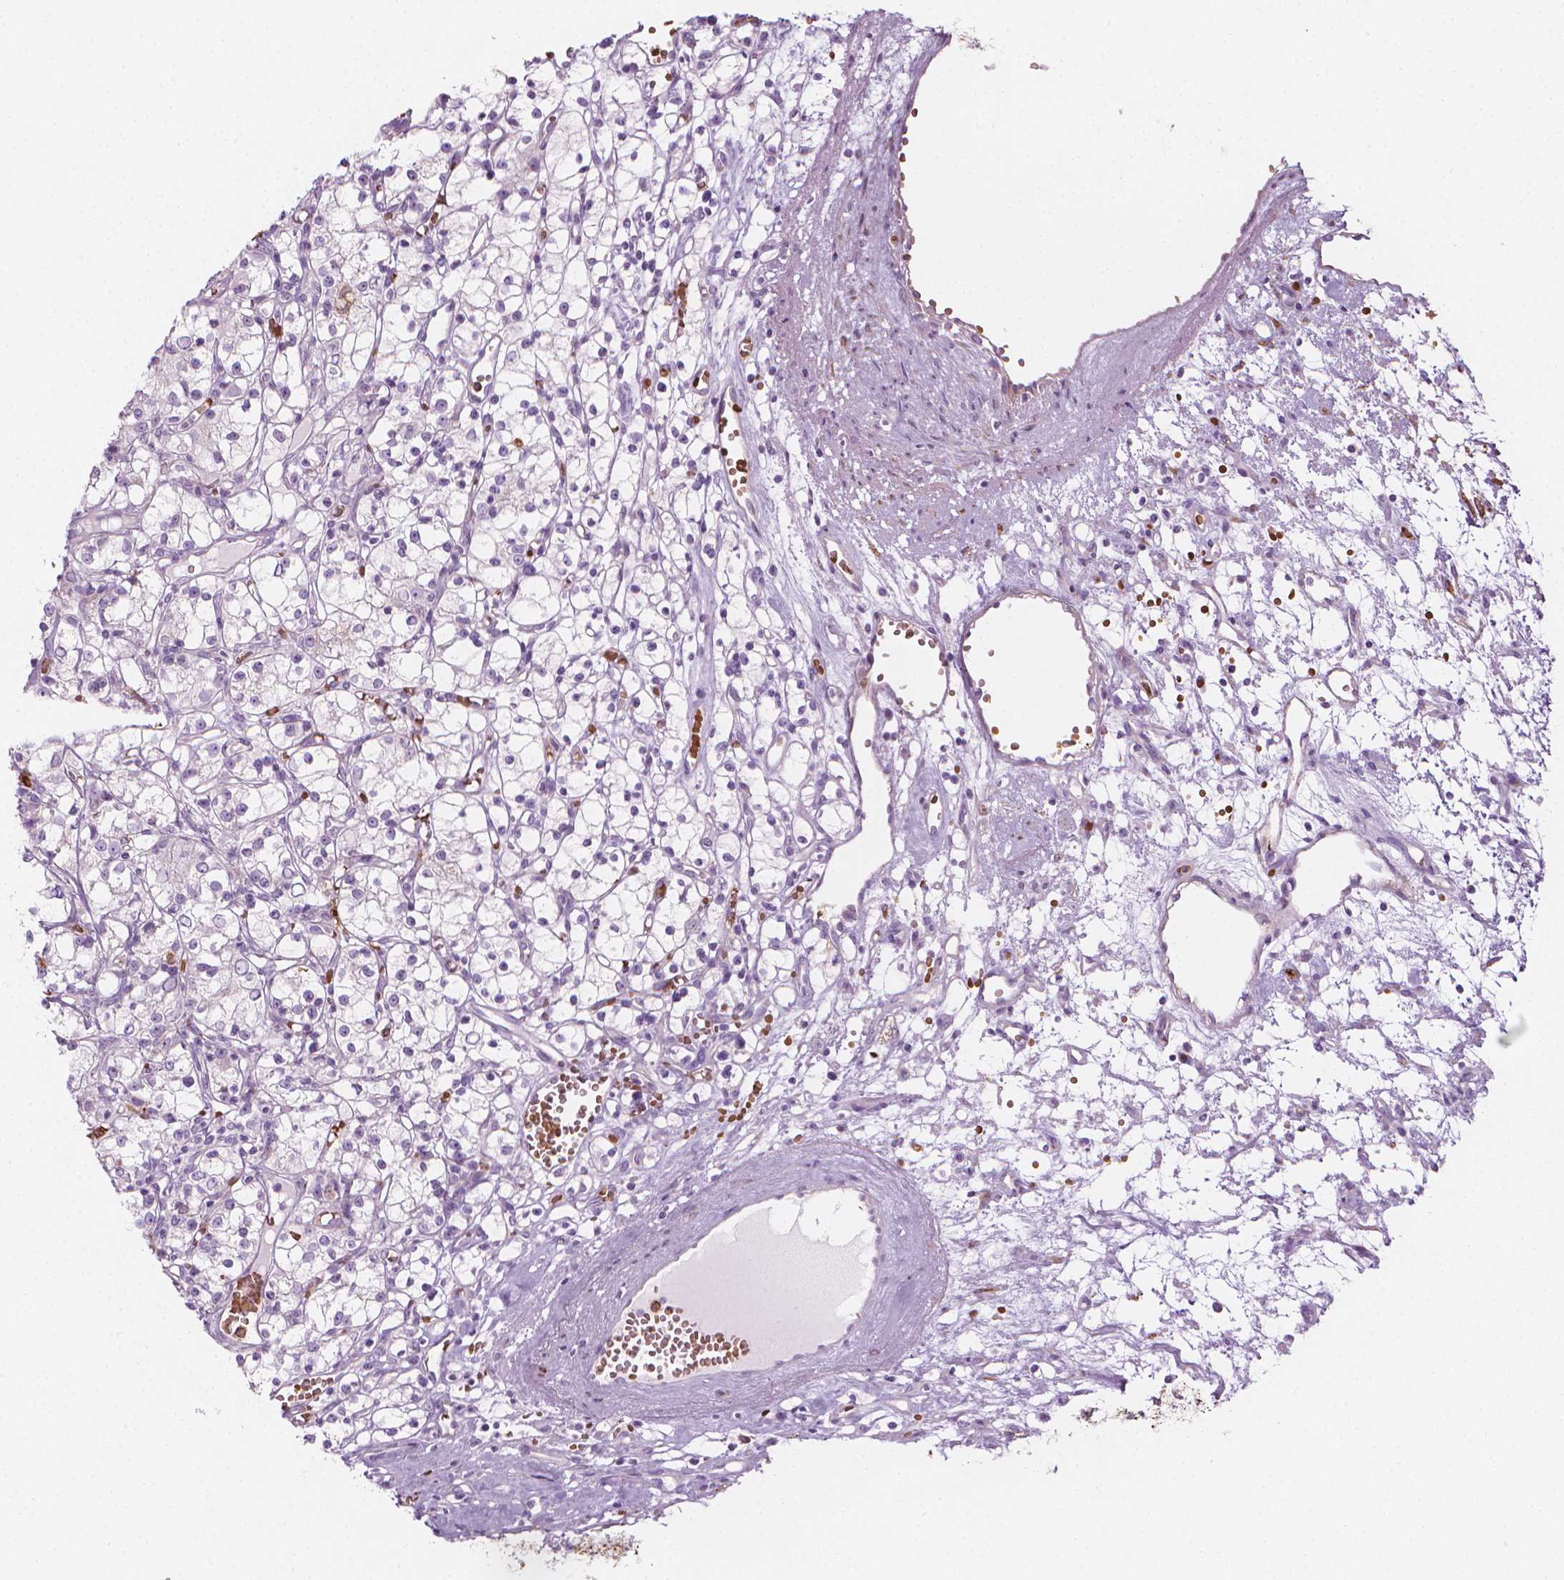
{"staining": {"intensity": "negative", "quantity": "none", "location": "none"}, "tissue": "renal cancer", "cell_type": "Tumor cells", "image_type": "cancer", "snomed": [{"axis": "morphology", "description": "Adenocarcinoma, NOS"}, {"axis": "topography", "description": "Kidney"}], "caption": "Immunohistochemistry (IHC) histopathology image of neoplastic tissue: renal adenocarcinoma stained with DAB shows no significant protein staining in tumor cells.", "gene": "CES1", "patient": {"sex": "female", "age": 59}}